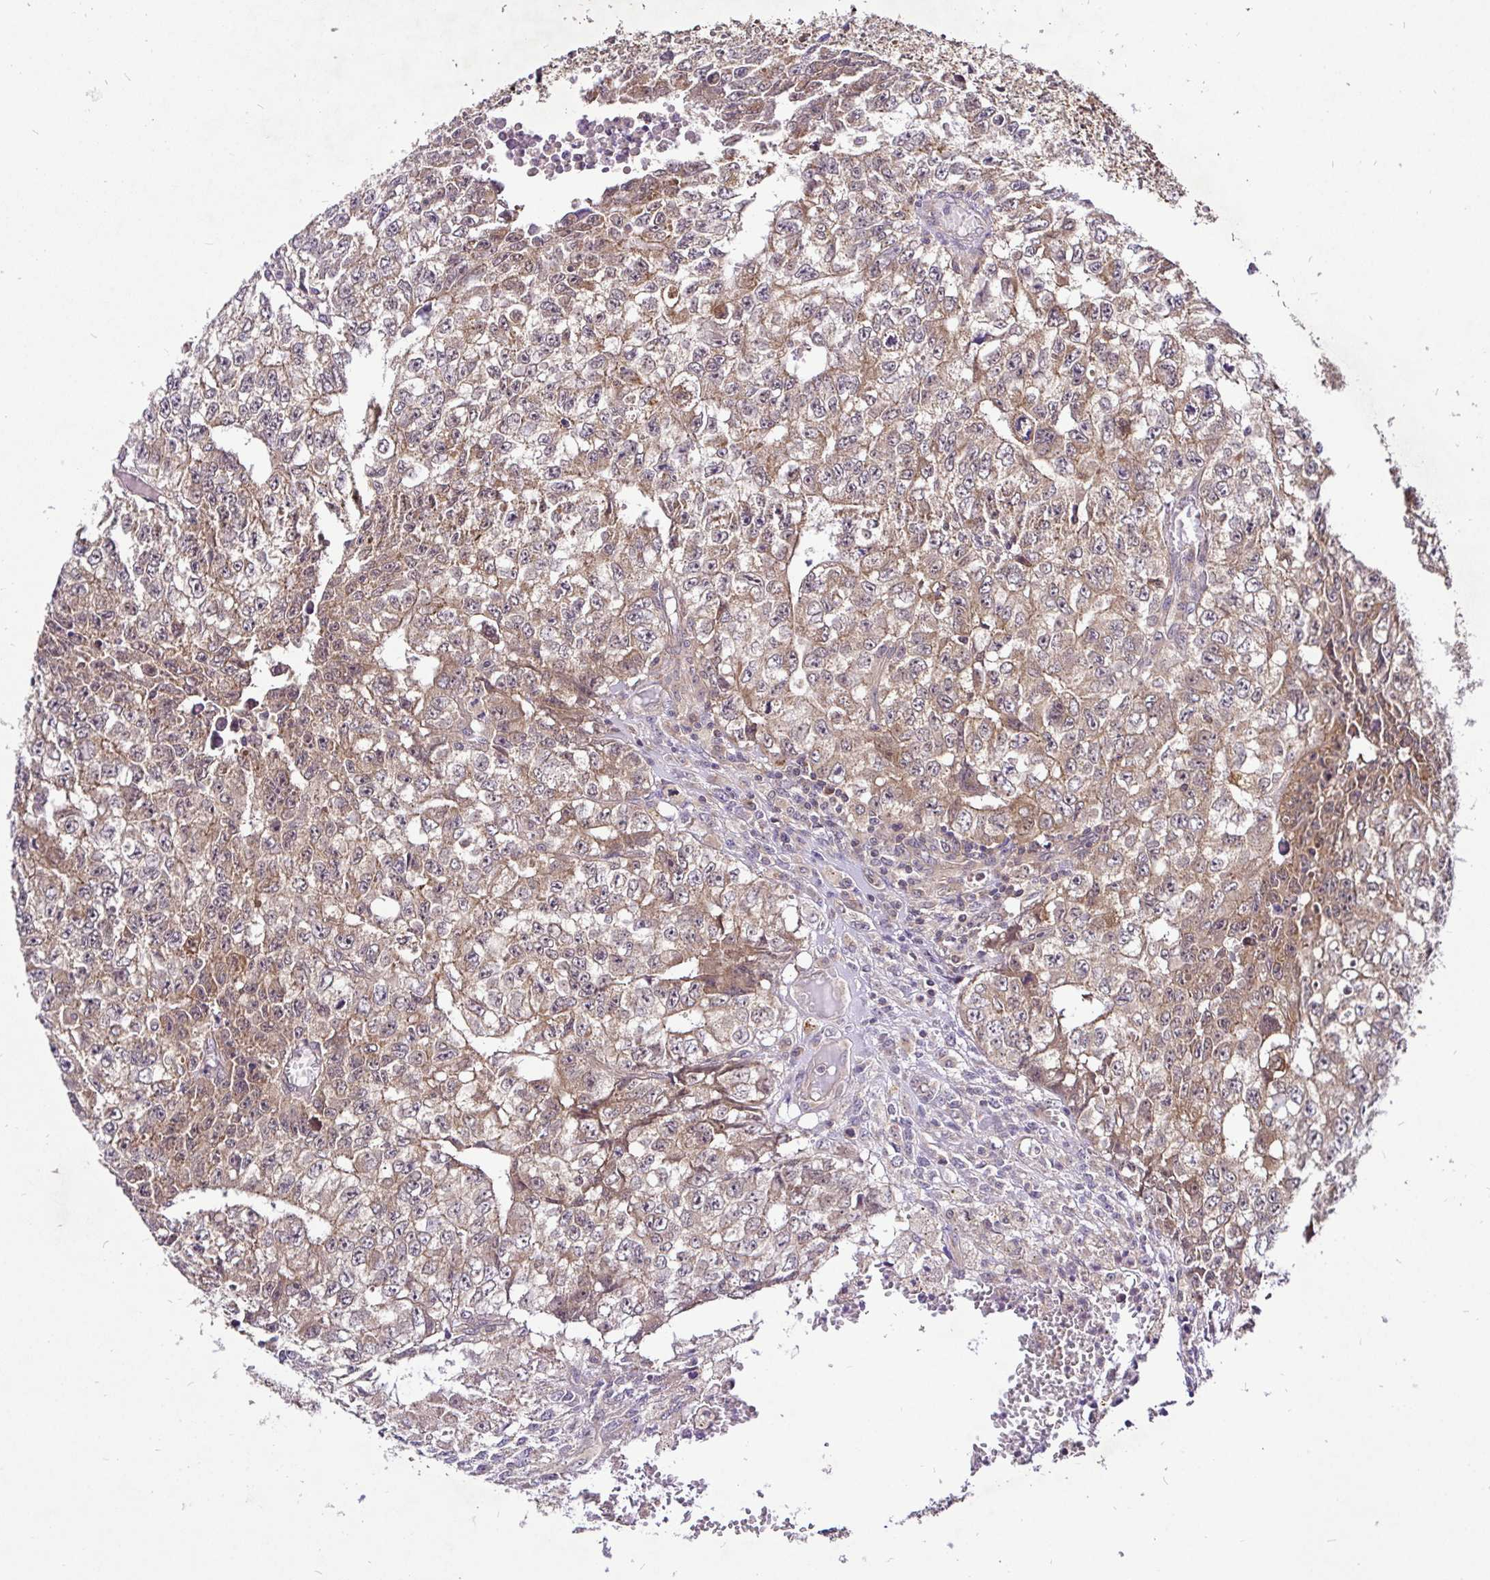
{"staining": {"intensity": "moderate", "quantity": ">75%", "location": "cytoplasmic/membranous"}, "tissue": "testis cancer", "cell_type": "Tumor cells", "image_type": "cancer", "snomed": [{"axis": "morphology", "description": "Carcinoma, Embryonal, NOS"}, {"axis": "morphology", "description": "Teratoma, malignant, NOS"}, {"axis": "topography", "description": "Testis"}], "caption": "Moderate cytoplasmic/membranous staining for a protein is seen in about >75% of tumor cells of testis cancer (embryonal carcinoma) using immunohistochemistry (IHC).", "gene": "UBE2M", "patient": {"sex": "male", "age": 24}}